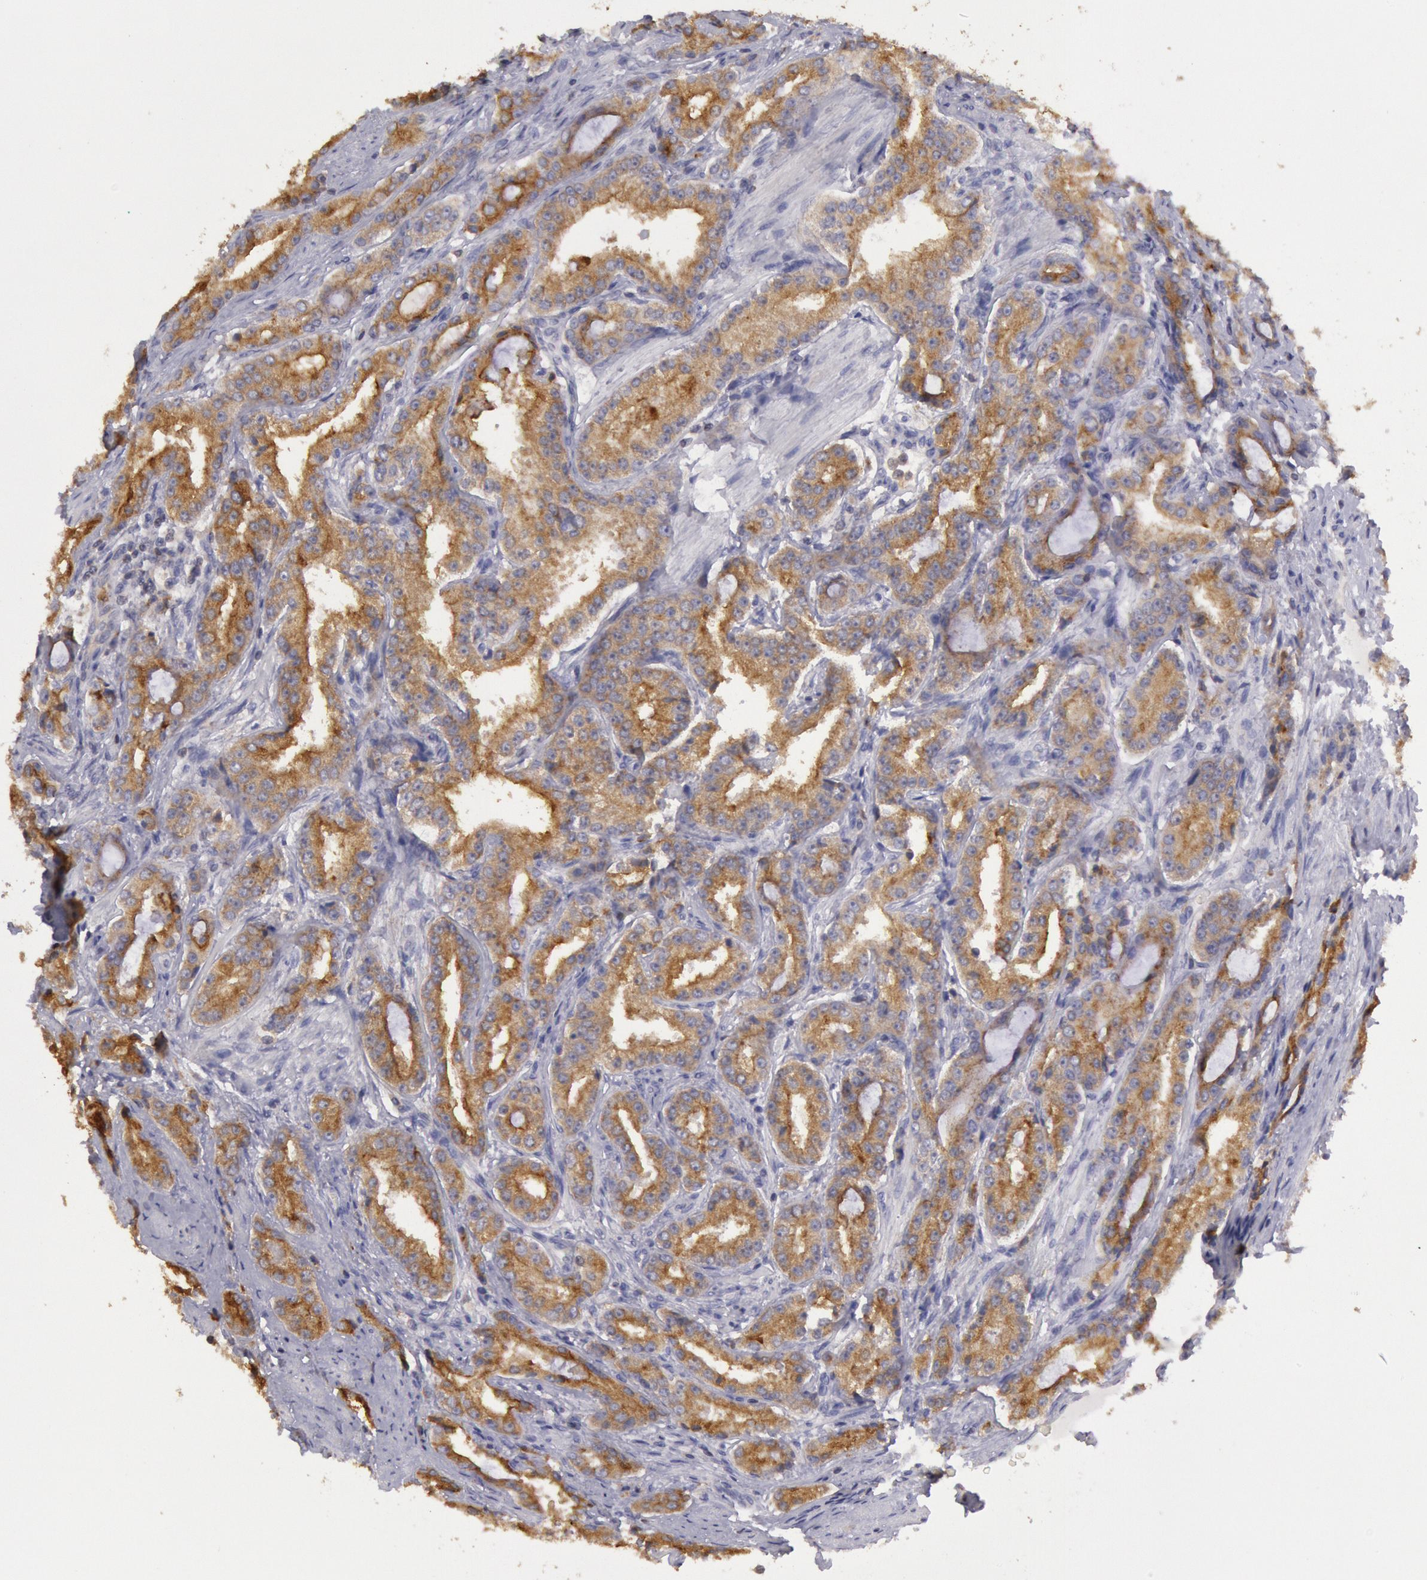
{"staining": {"intensity": "moderate", "quantity": ">75%", "location": "cytoplasmic/membranous"}, "tissue": "prostate cancer", "cell_type": "Tumor cells", "image_type": "cancer", "snomed": [{"axis": "morphology", "description": "Adenocarcinoma, Medium grade"}, {"axis": "topography", "description": "Prostate"}], "caption": "A histopathology image showing moderate cytoplasmic/membranous expression in about >75% of tumor cells in prostate cancer, as visualized by brown immunohistochemical staining.", "gene": "RAB27A", "patient": {"sex": "male", "age": 72}}